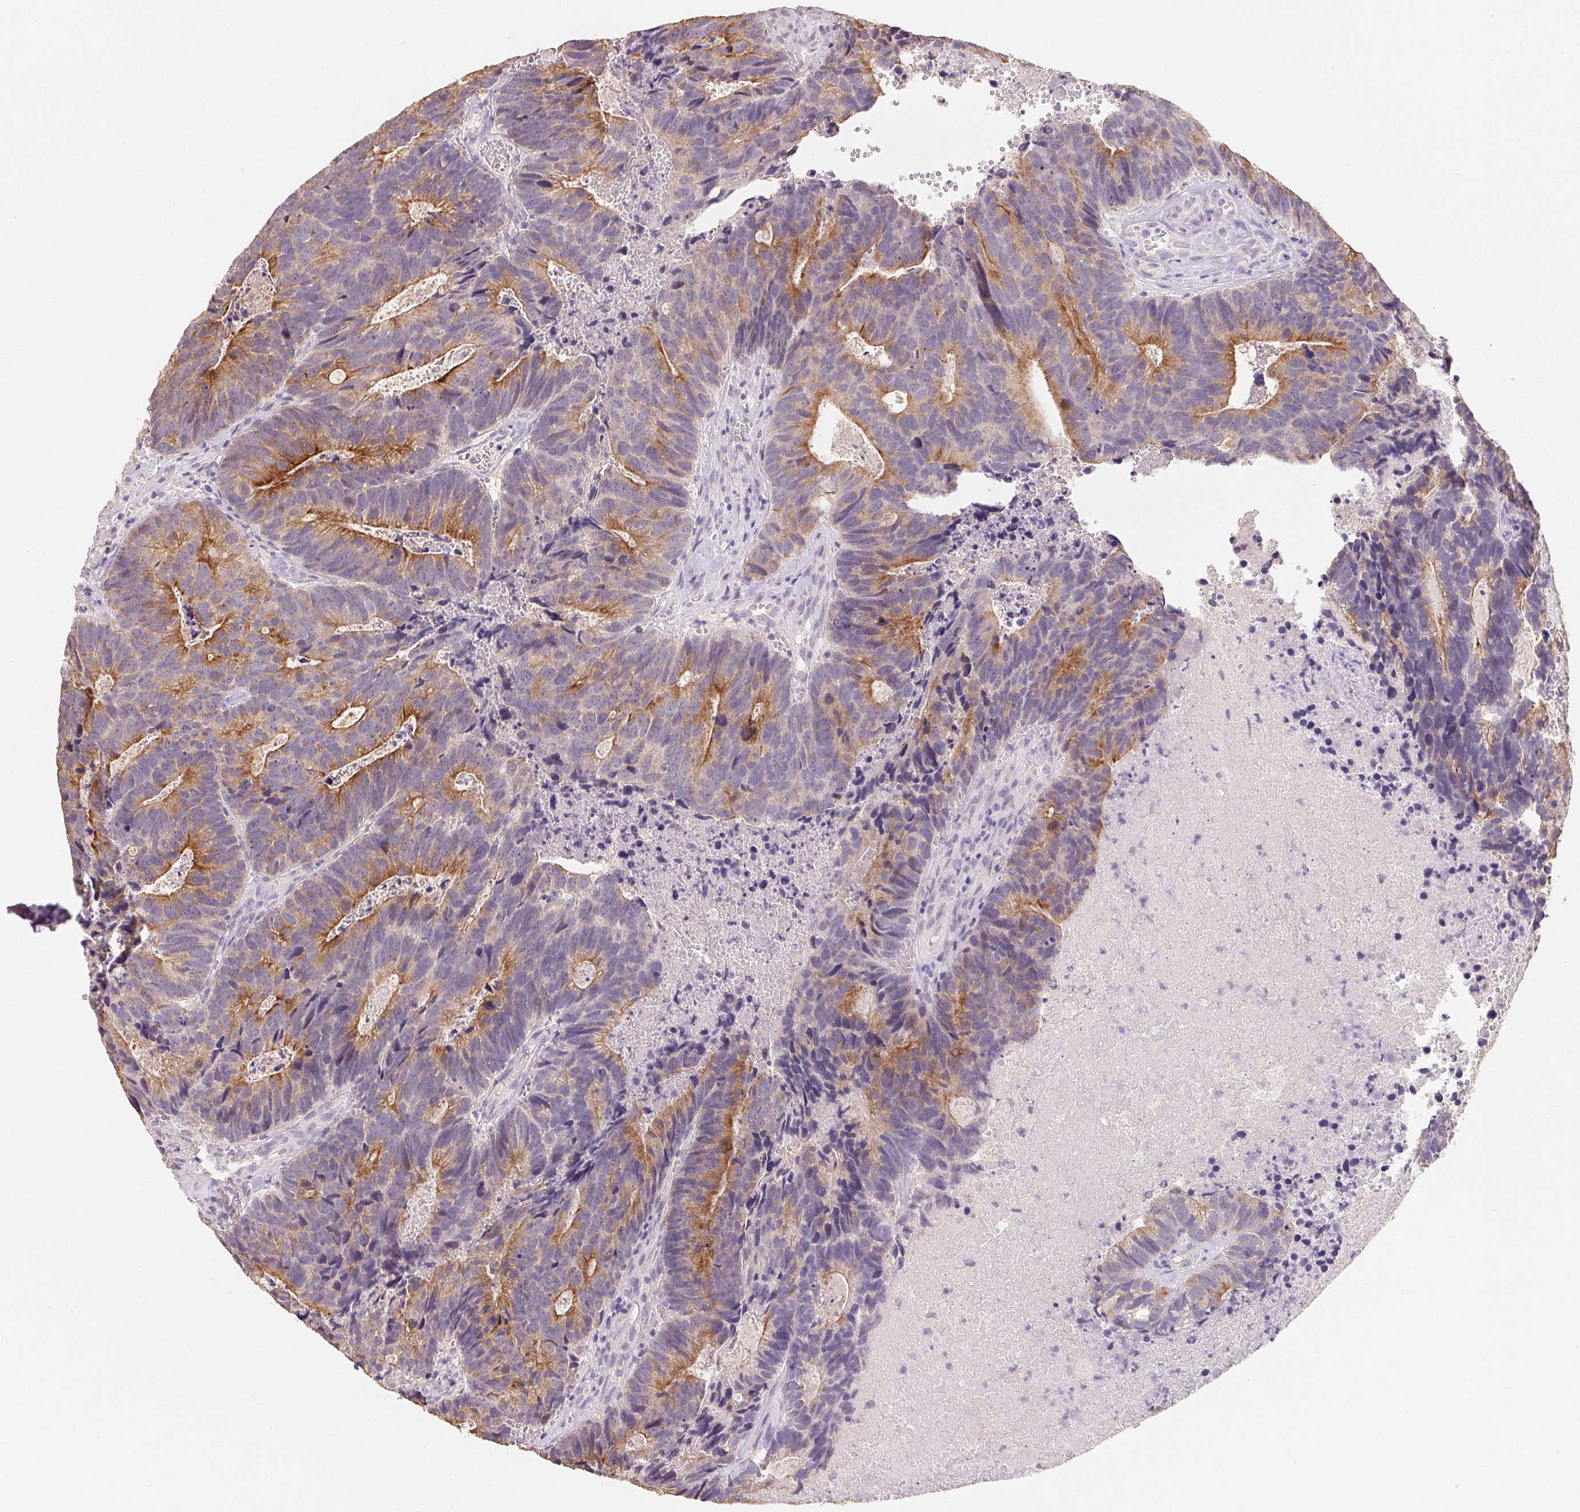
{"staining": {"intensity": "moderate", "quantity": "25%-75%", "location": "cytoplasmic/membranous"}, "tissue": "head and neck cancer", "cell_type": "Tumor cells", "image_type": "cancer", "snomed": [{"axis": "morphology", "description": "Adenocarcinoma, NOS"}, {"axis": "topography", "description": "Head-Neck"}], "caption": "Head and neck cancer (adenocarcinoma) tissue reveals moderate cytoplasmic/membranous positivity in approximately 25%-75% of tumor cells, visualized by immunohistochemistry.", "gene": "MAP7D2", "patient": {"sex": "male", "age": 62}}